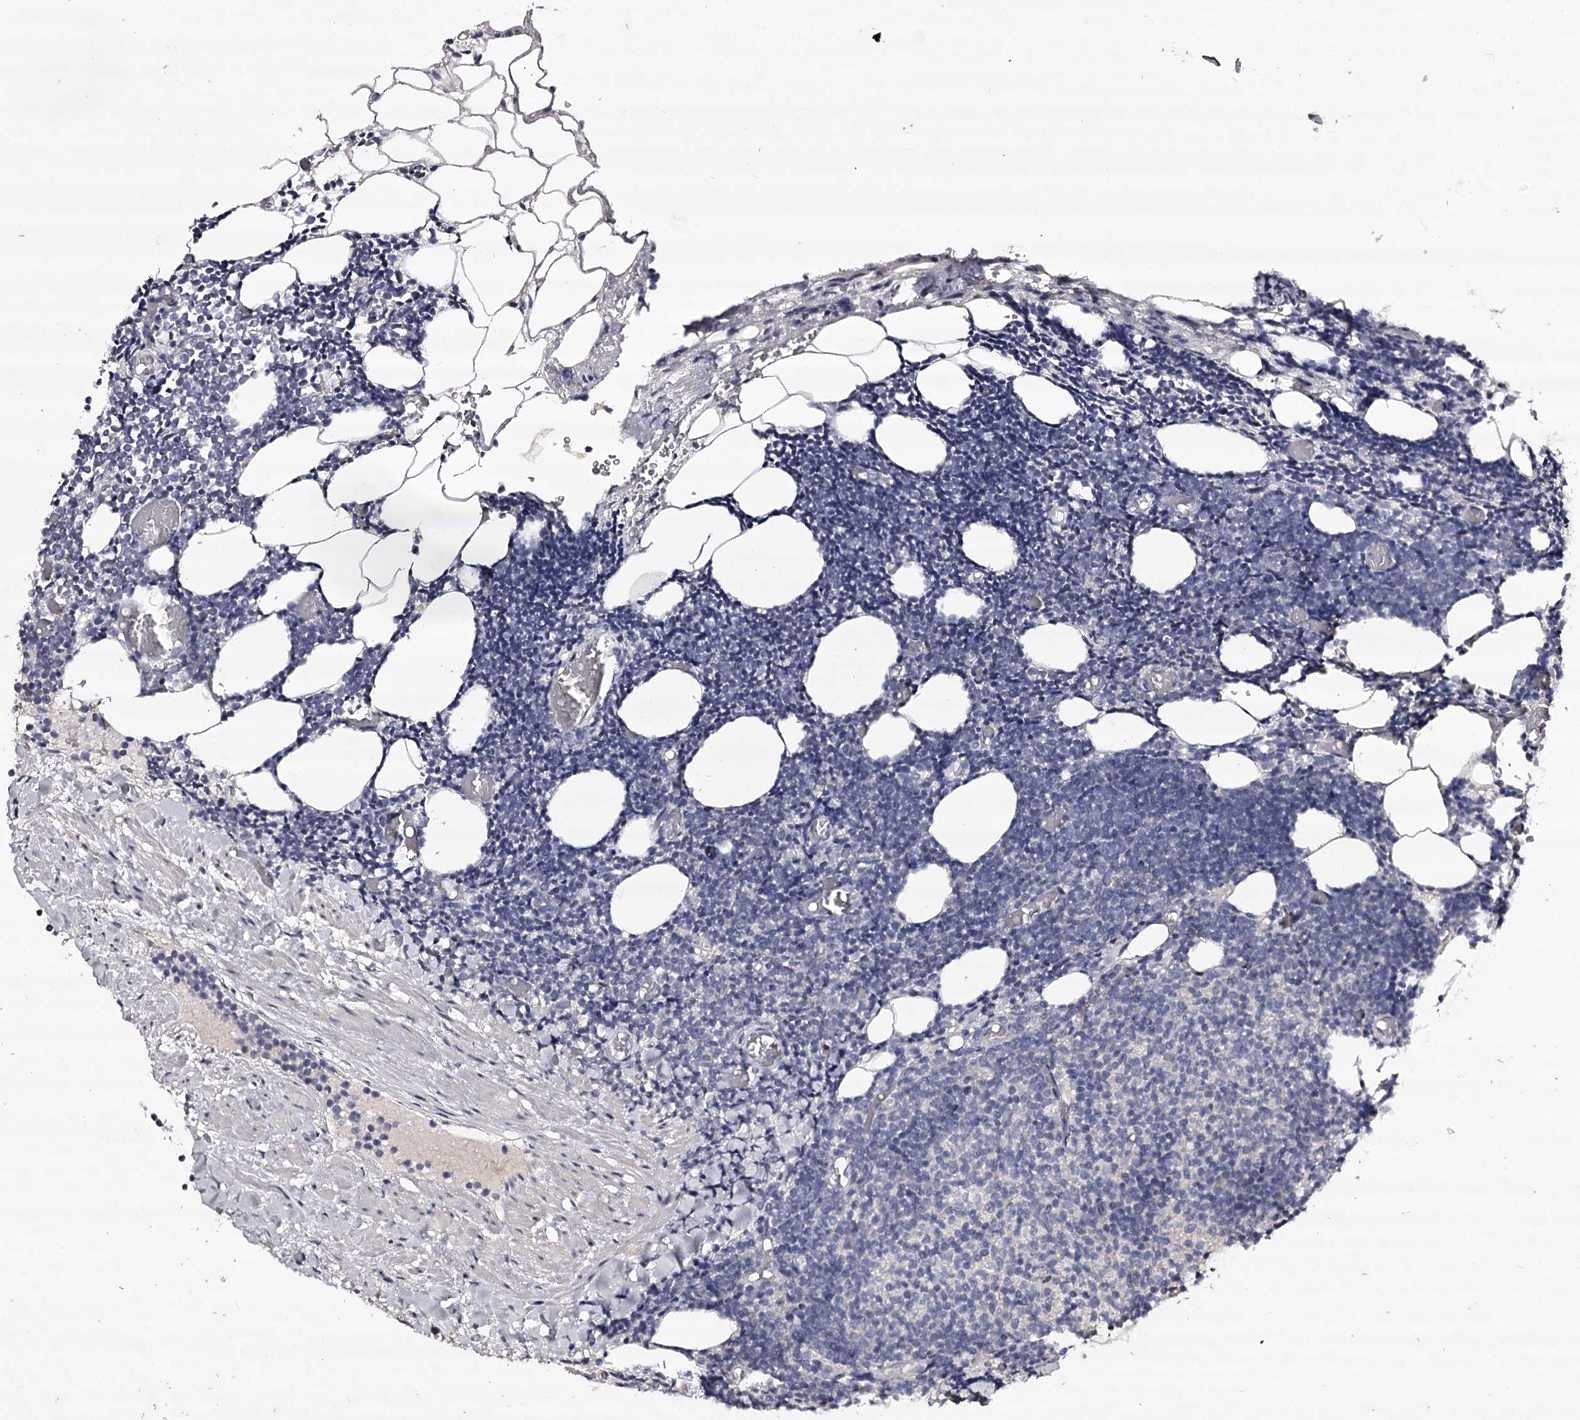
{"staining": {"intensity": "negative", "quantity": "none", "location": "none"}, "tissue": "lymphoma", "cell_type": "Tumor cells", "image_type": "cancer", "snomed": [{"axis": "morphology", "description": "Malignant lymphoma, non-Hodgkin's type, Low grade"}, {"axis": "topography", "description": "Lymph node"}], "caption": "There is no significant expression in tumor cells of lymphoma.", "gene": "PRM2", "patient": {"sex": "male", "age": 66}}